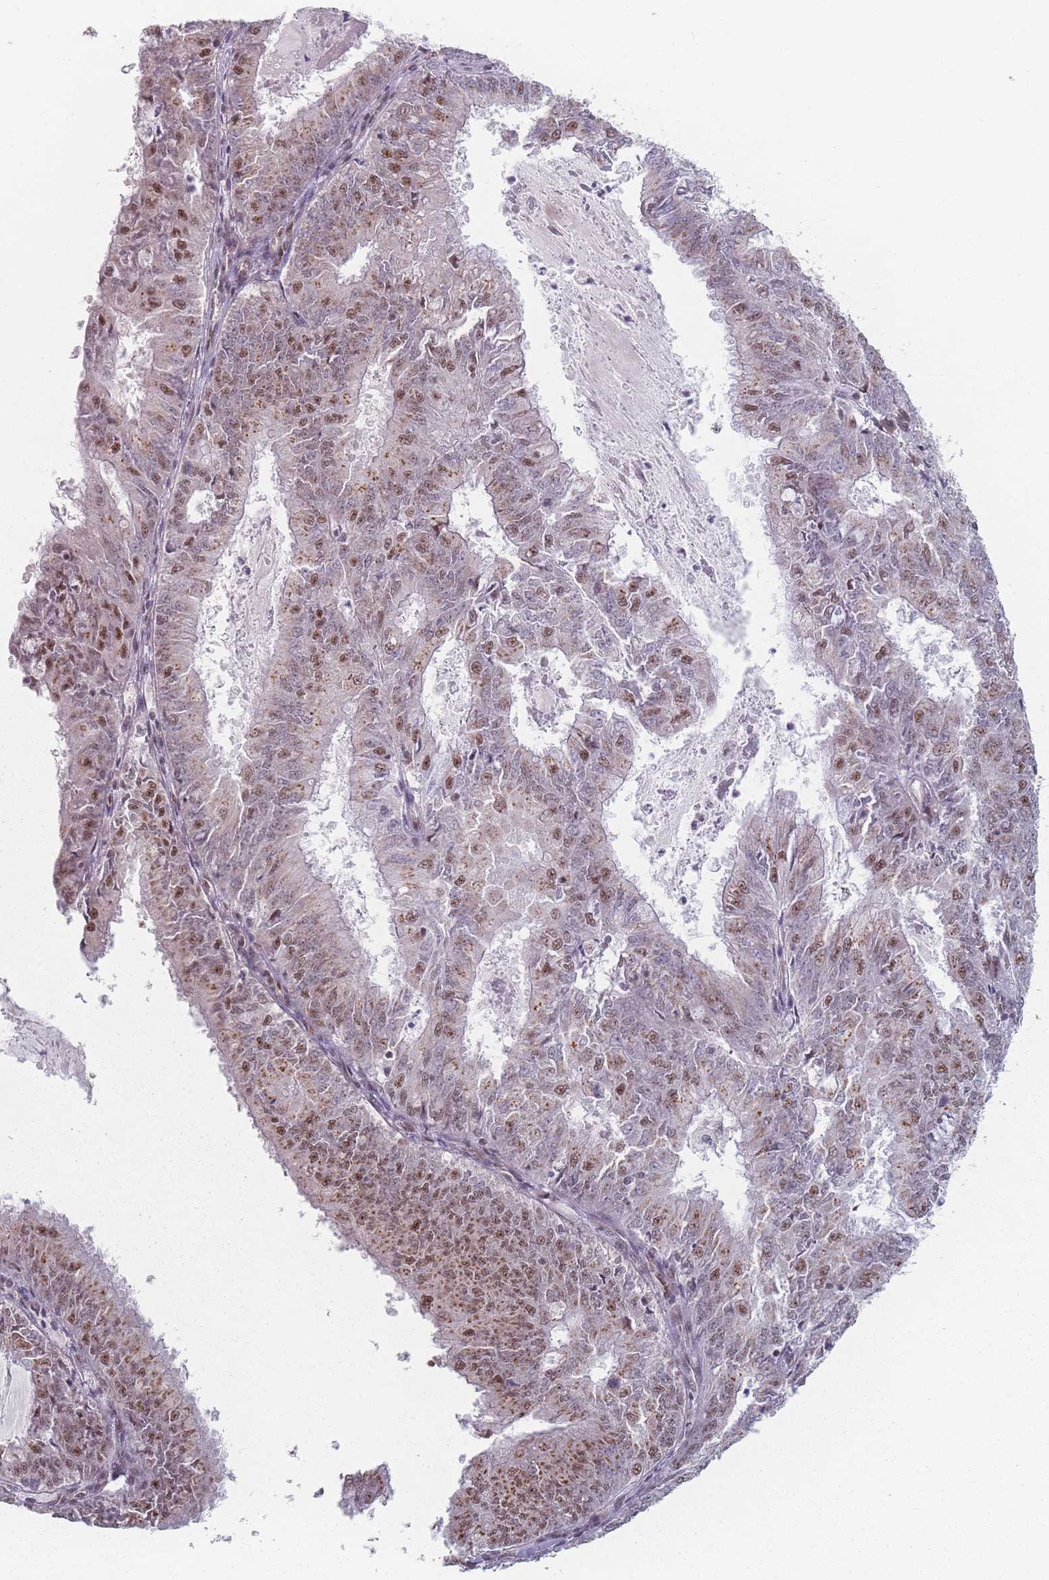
{"staining": {"intensity": "moderate", "quantity": ">75%", "location": "nuclear"}, "tissue": "endometrial cancer", "cell_type": "Tumor cells", "image_type": "cancer", "snomed": [{"axis": "morphology", "description": "Adenocarcinoma, NOS"}, {"axis": "topography", "description": "Endometrium"}], "caption": "Tumor cells exhibit moderate nuclear positivity in approximately >75% of cells in endometrial adenocarcinoma.", "gene": "ZC3H14", "patient": {"sex": "female", "age": 57}}